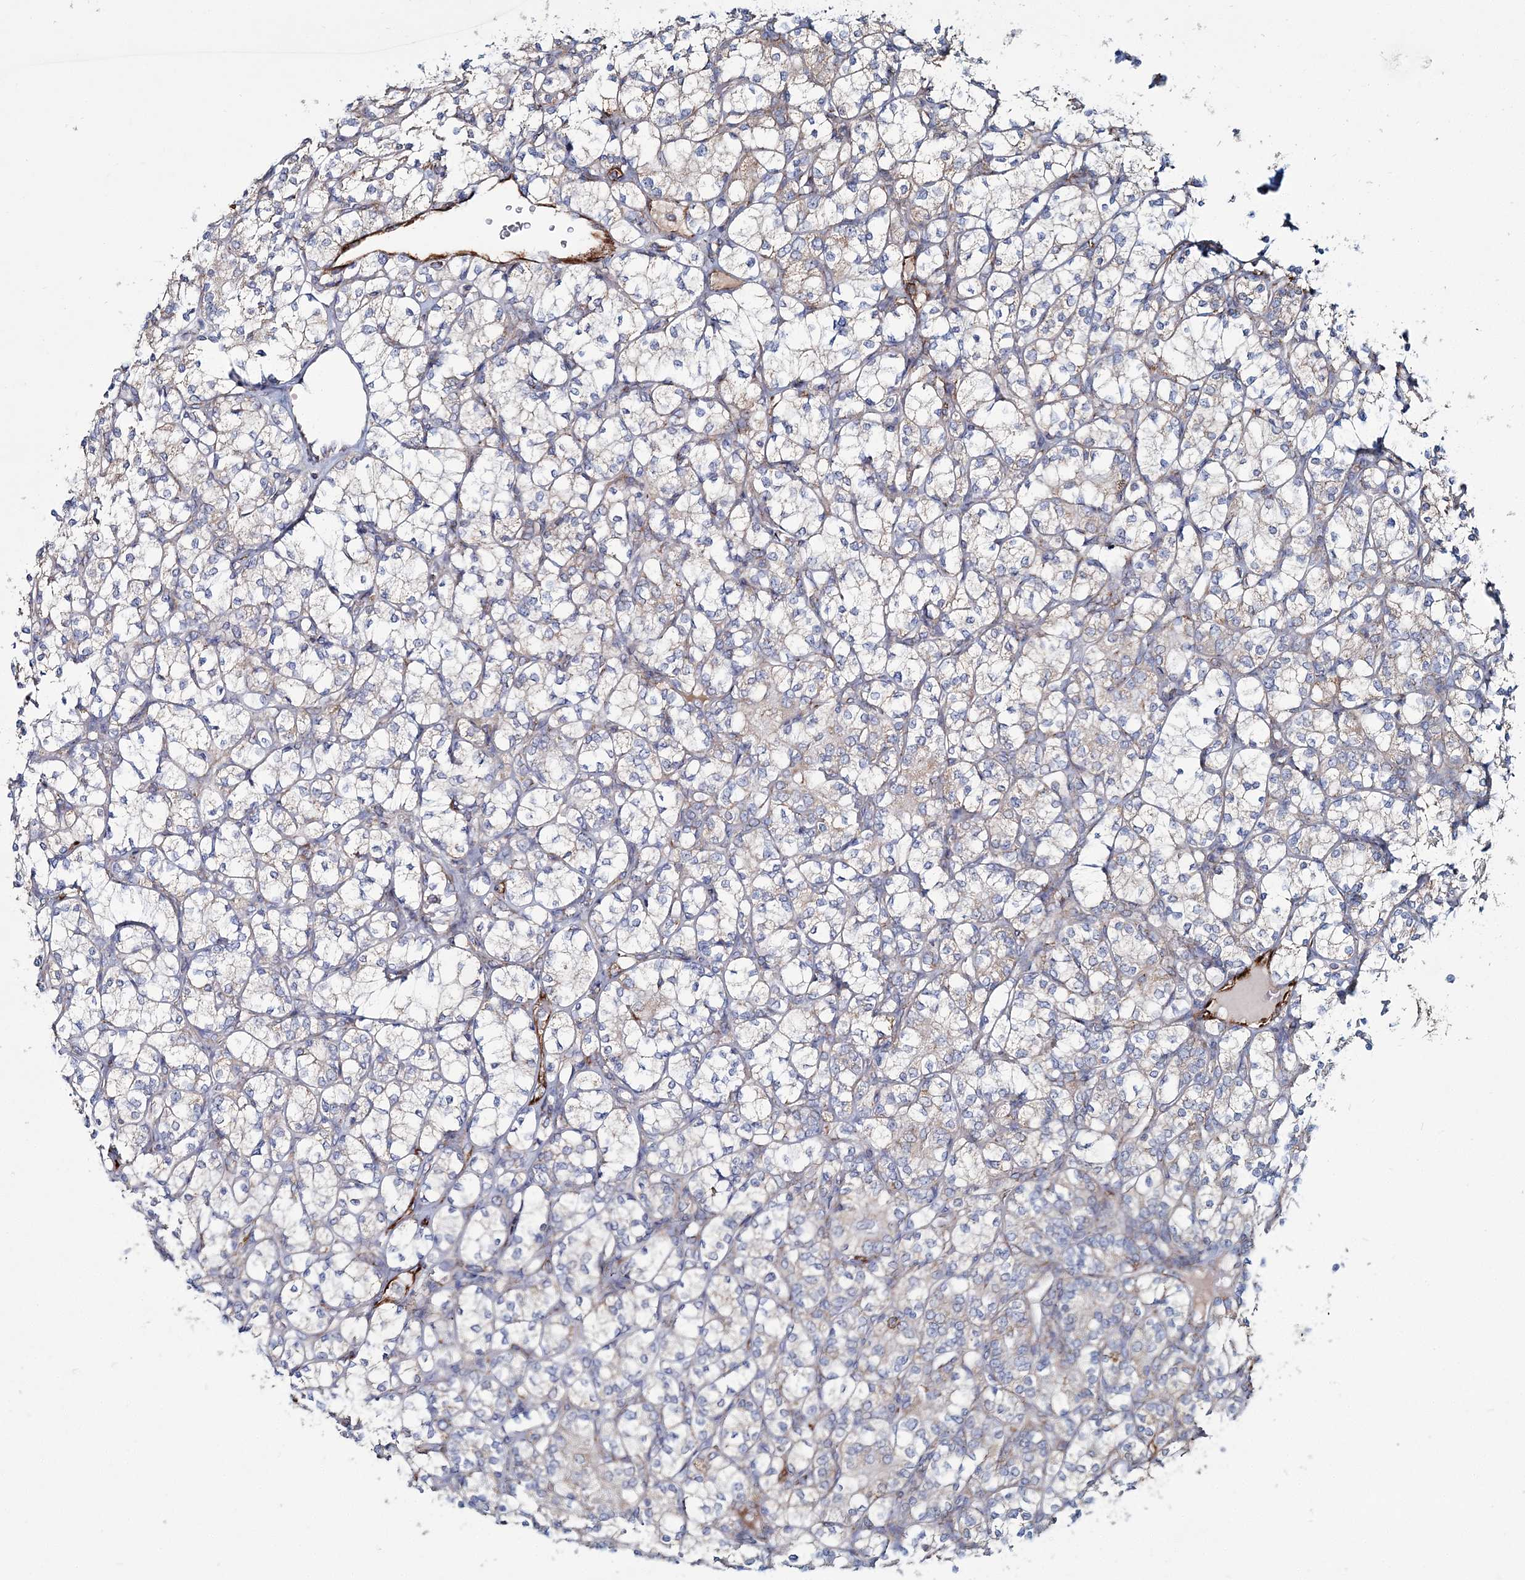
{"staining": {"intensity": "weak", "quantity": "<25%", "location": "cytoplasmic/membranous"}, "tissue": "renal cancer", "cell_type": "Tumor cells", "image_type": "cancer", "snomed": [{"axis": "morphology", "description": "Adenocarcinoma, NOS"}, {"axis": "topography", "description": "Kidney"}], "caption": "Histopathology image shows no significant protein staining in tumor cells of renal cancer (adenocarcinoma).", "gene": "ARHGAP6", "patient": {"sex": "male", "age": 77}}